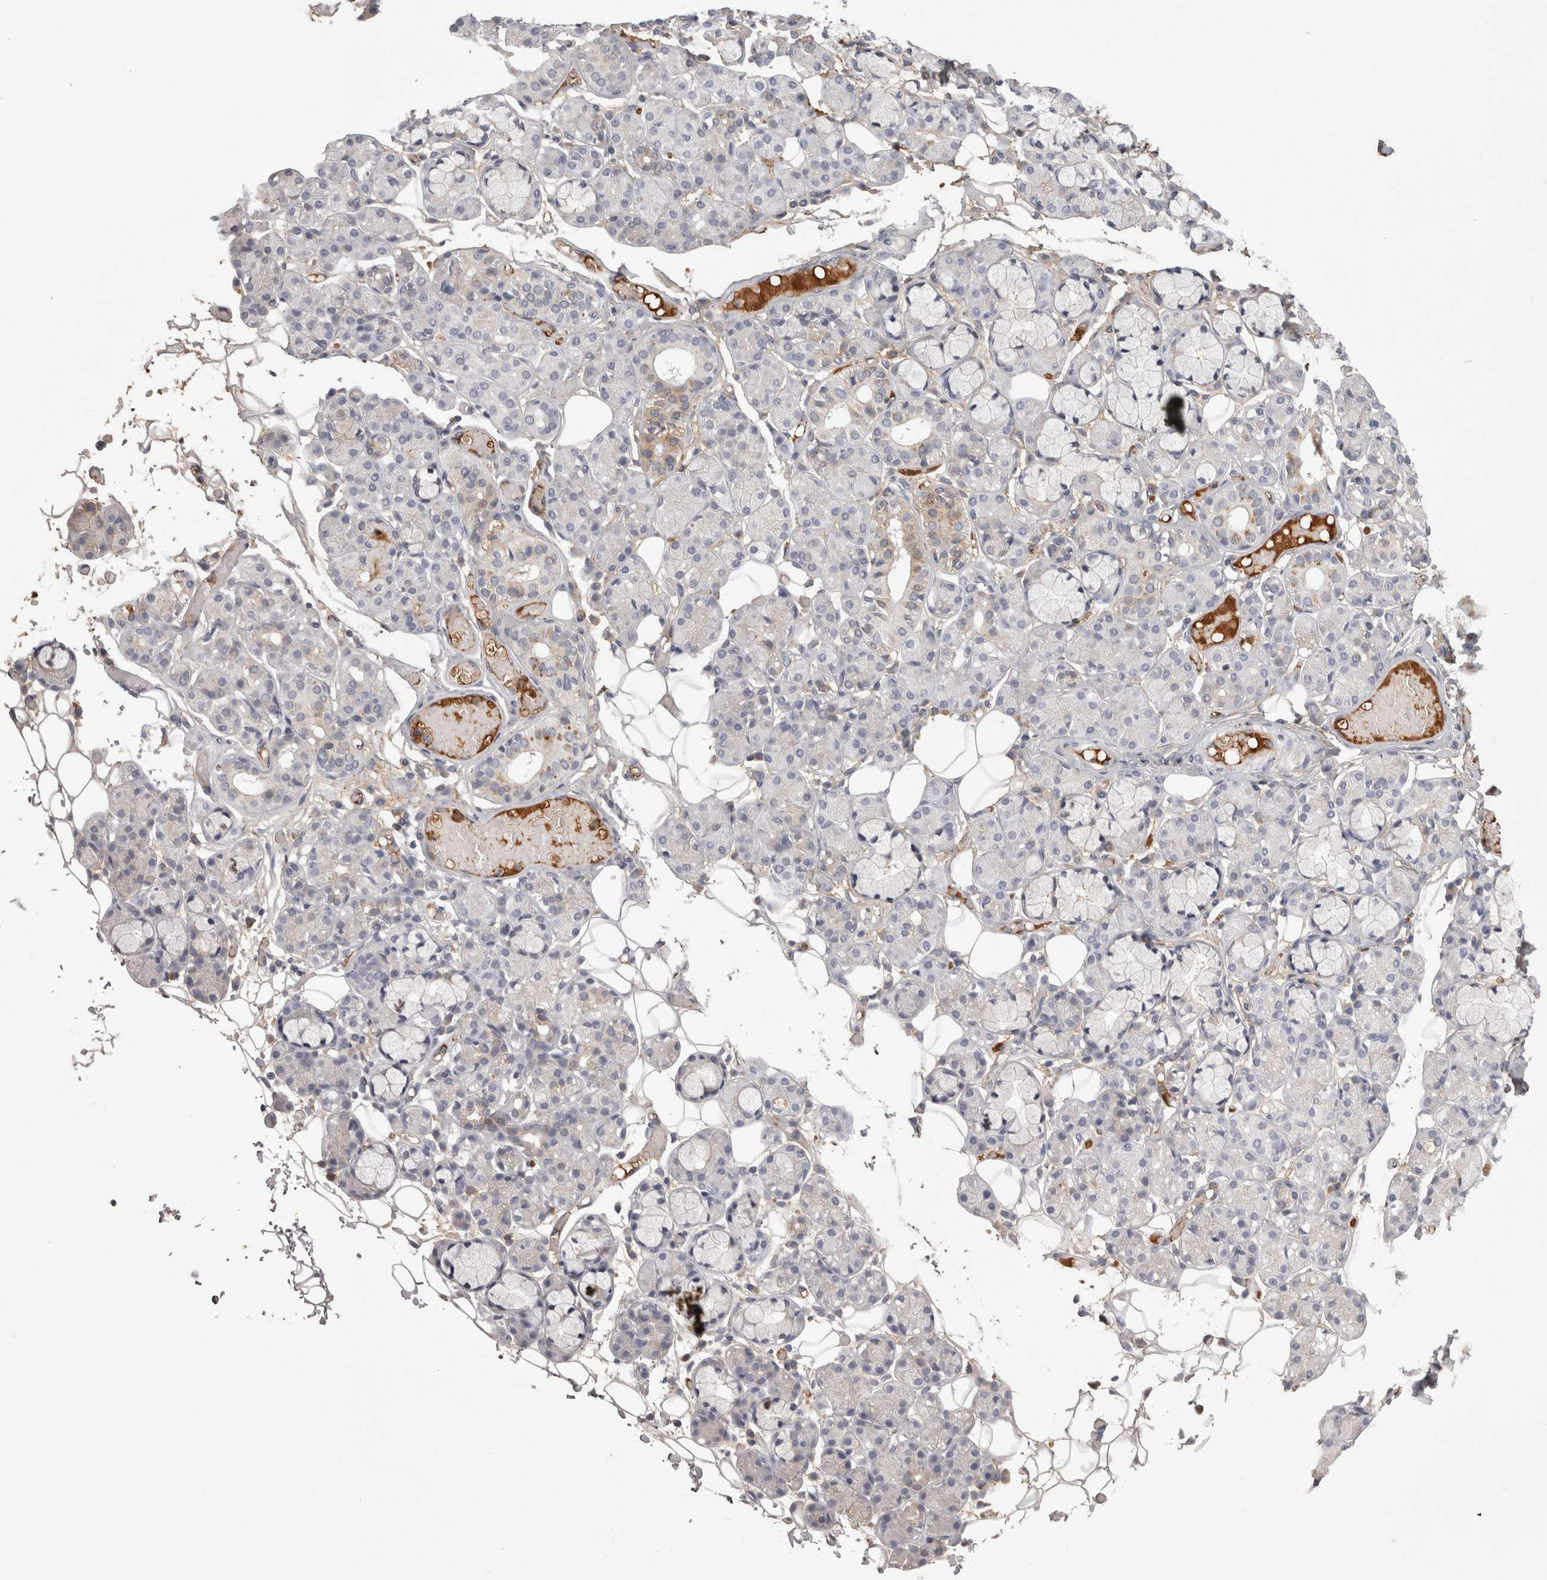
{"staining": {"intensity": "weak", "quantity": "<25%", "location": "cytoplasmic/membranous"}, "tissue": "salivary gland", "cell_type": "Glandular cells", "image_type": "normal", "snomed": [{"axis": "morphology", "description": "Normal tissue, NOS"}, {"axis": "topography", "description": "Salivary gland"}], "caption": "There is no significant positivity in glandular cells of salivary gland. The staining is performed using DAB brown chromogen with nuclei counter-stained in using hematoxylin.", "gene": "SAA4", "patient": {"sex": "male", "age": 63}}